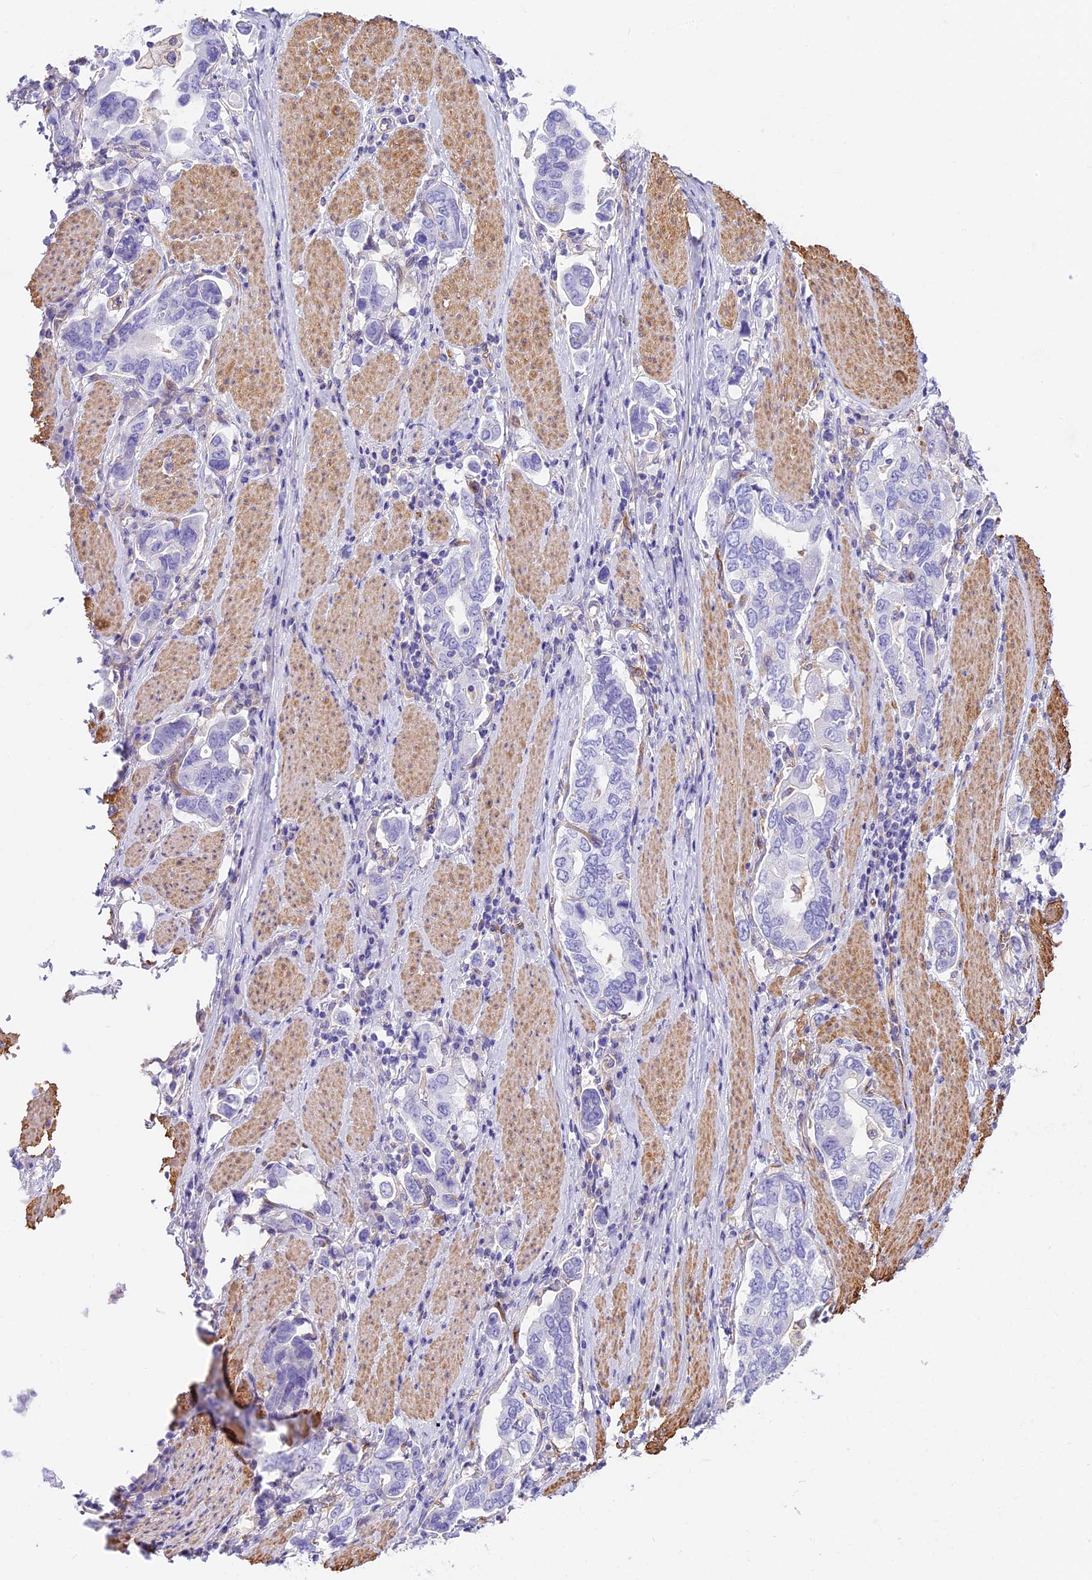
{"staining": {"intensity": "negative", "quantity": "none", "location": "none"}, "tissue": "stomach cancer", "cell_type": "Tumor cells", "image_type": "cancer", "snomed": [{"axis": "morphology", "description": "Adenocarcinoma, NOS"}, {"axis": "topography", "description": "Stomach, upper"}, {"axis": "topography", "description": "Stomach"}], "caption": "There is no significant expression in tumor cells of adenocarcinoma (stomach).", "gene": "HOMER3", "patient": {"sex": "male", "age": 62}}